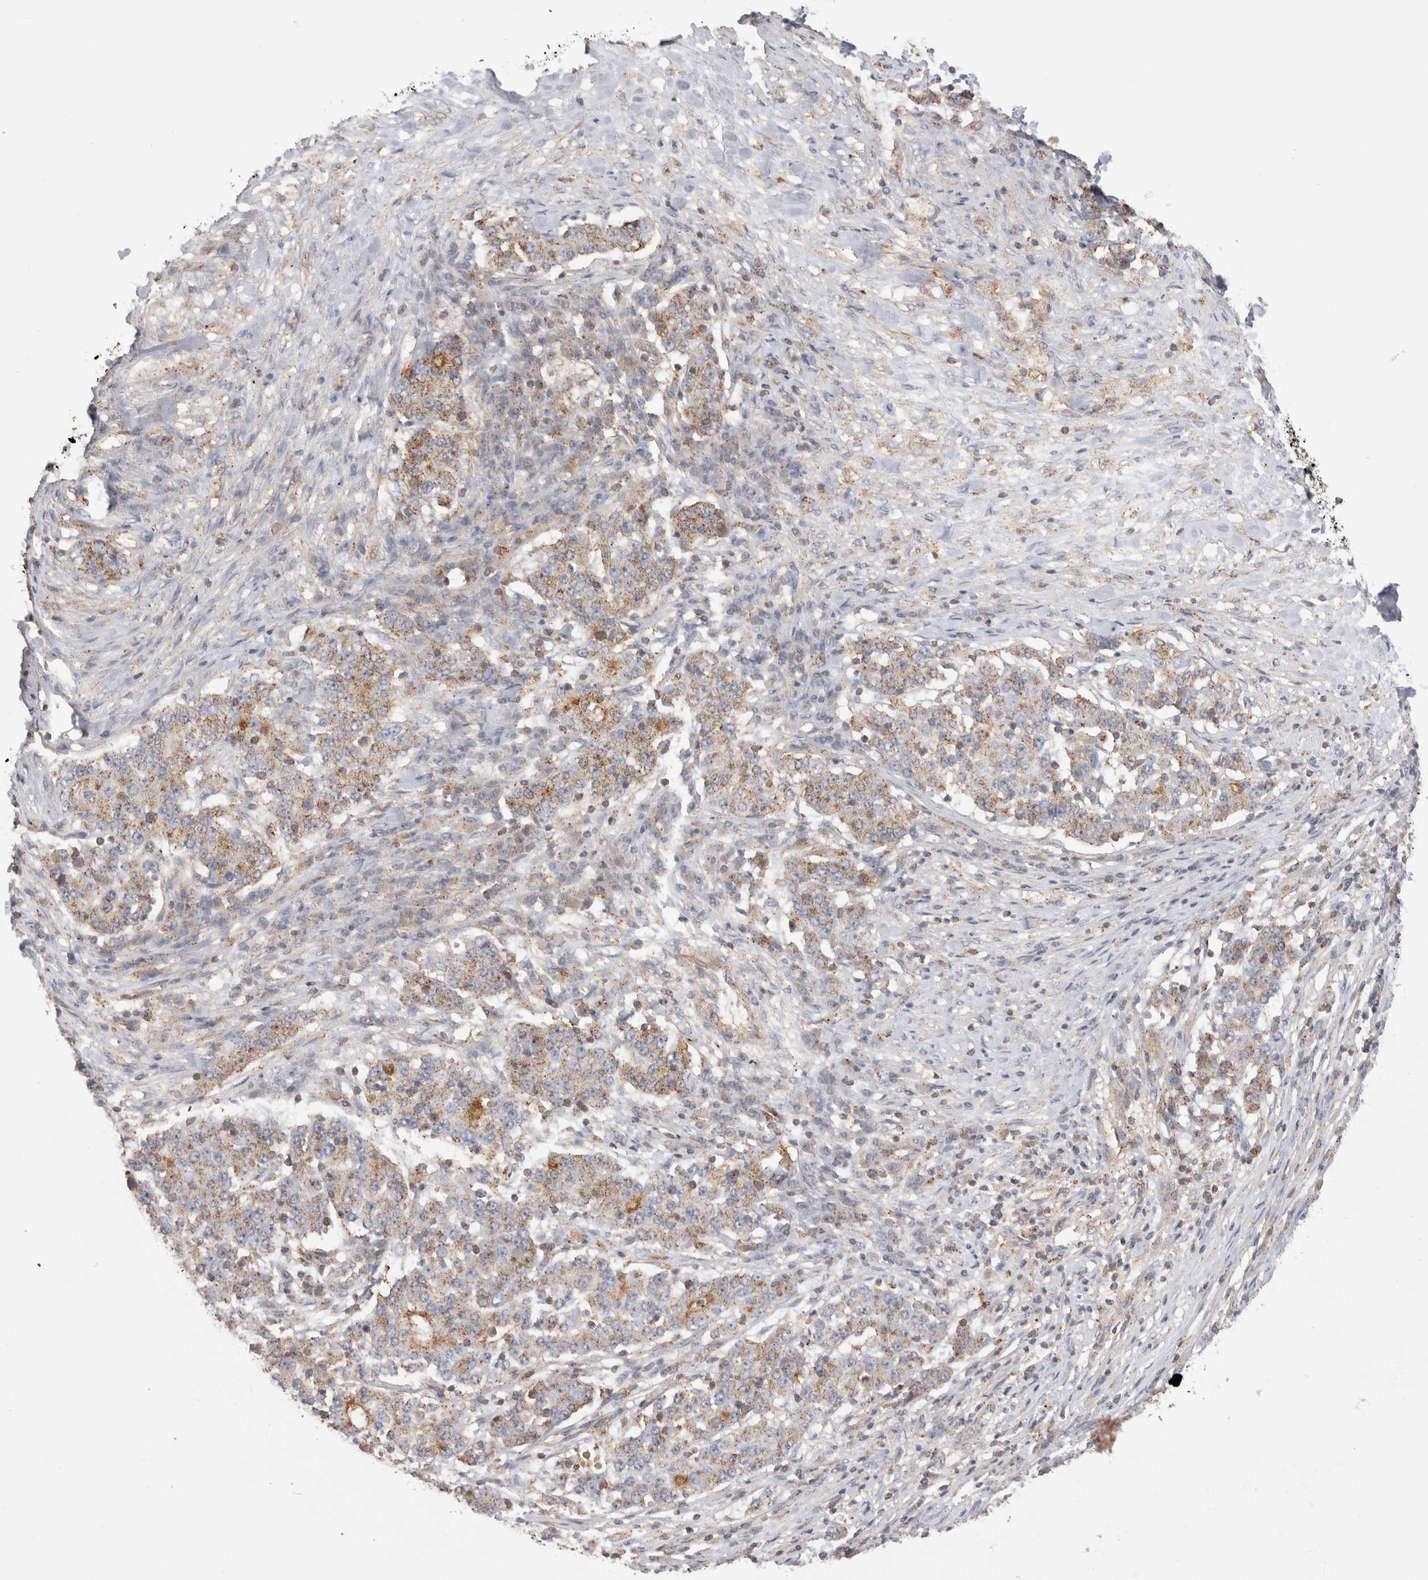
{"staining": {"intensity": "weak", "quantity": ">75%", "location": "cytoplasmic/membranous"}, "tissue": "stomach cancer", "cell_type": "Tumor cells", "image_type": "cancer", "snomed": [{"axis": "morphology", "description": "Adenocarcinoma, NOS"}, {"axis": "topography", "description": "Stomach"}], "caption": "Immunohistochemical staining of human stomach cancer (adenocarcinoma) exhibits low levels of weak cytoplasmic/membranous protein positivity in approximately >75% of tumor cells. The staining is performed using DAB brown chromogen to label protein expression. The nuclei are counter-stained blue using hematoxylin.", "gene": "CHMP6", "patient": {"sex": "male", "age": 59}}